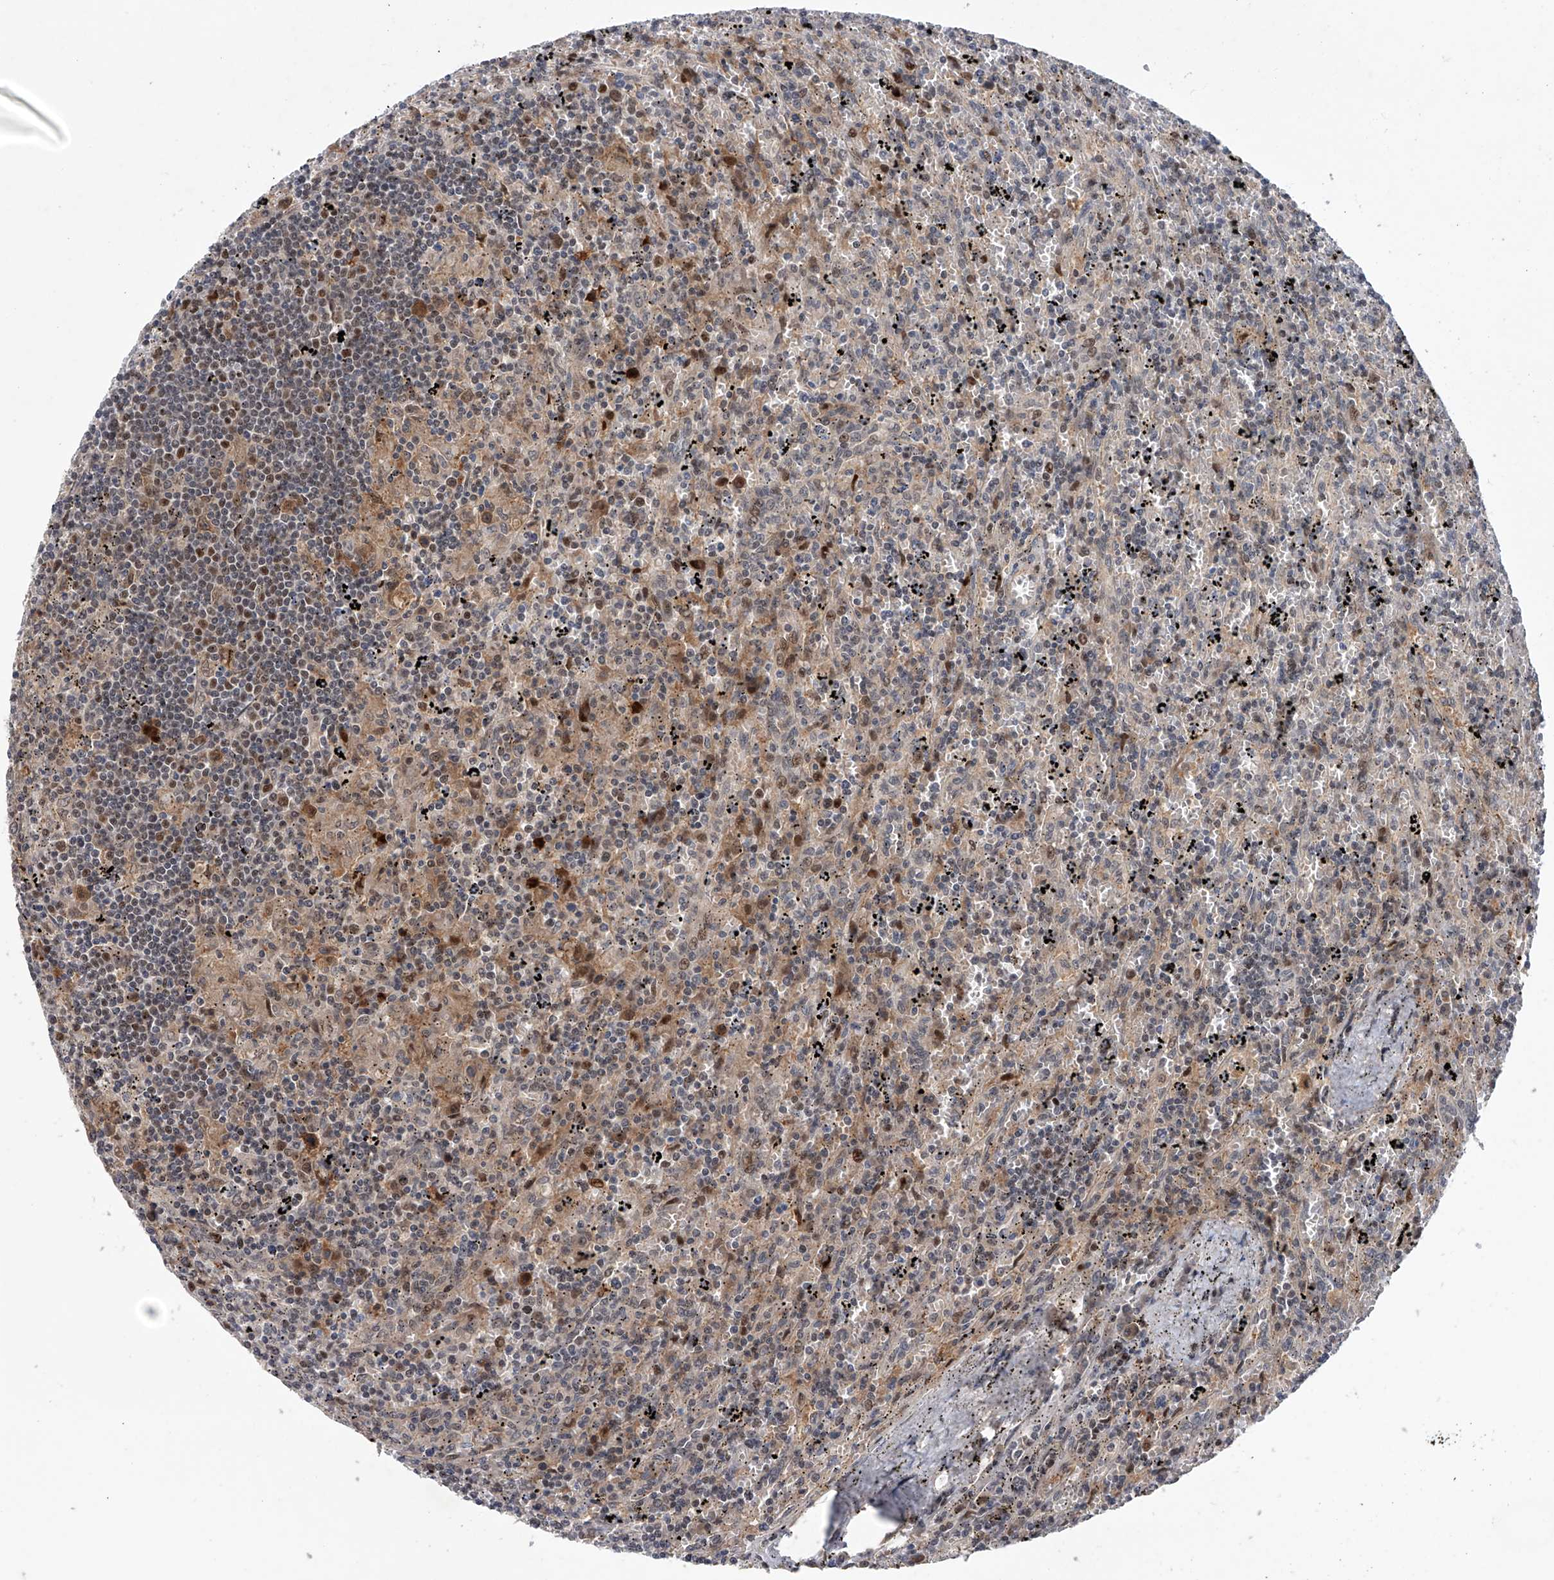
{"staining": {"intensity": "moderate", "quantity": "<25%", "location": "cytoplasmic/membranous,nuclear"}, "tissue": "lymphoma", "cell_type": "Tumor cells", "image_type": "cancer", "snomed": [{"axis": "morphology", "description": "Malignant lymphoma, non-Hodgkin's type, Low grade"}, {"axis": "topography", "description": "Spleen"}], "caption": "About <25% of tumor cells in lymphoma exhibit moderate cytoplasmic/membranous and nuclear protein positivity as visualized by brown immunohistochemical staining.", "gene": "RWDD2A", "patient": {"sex": "male", "age": 76}}